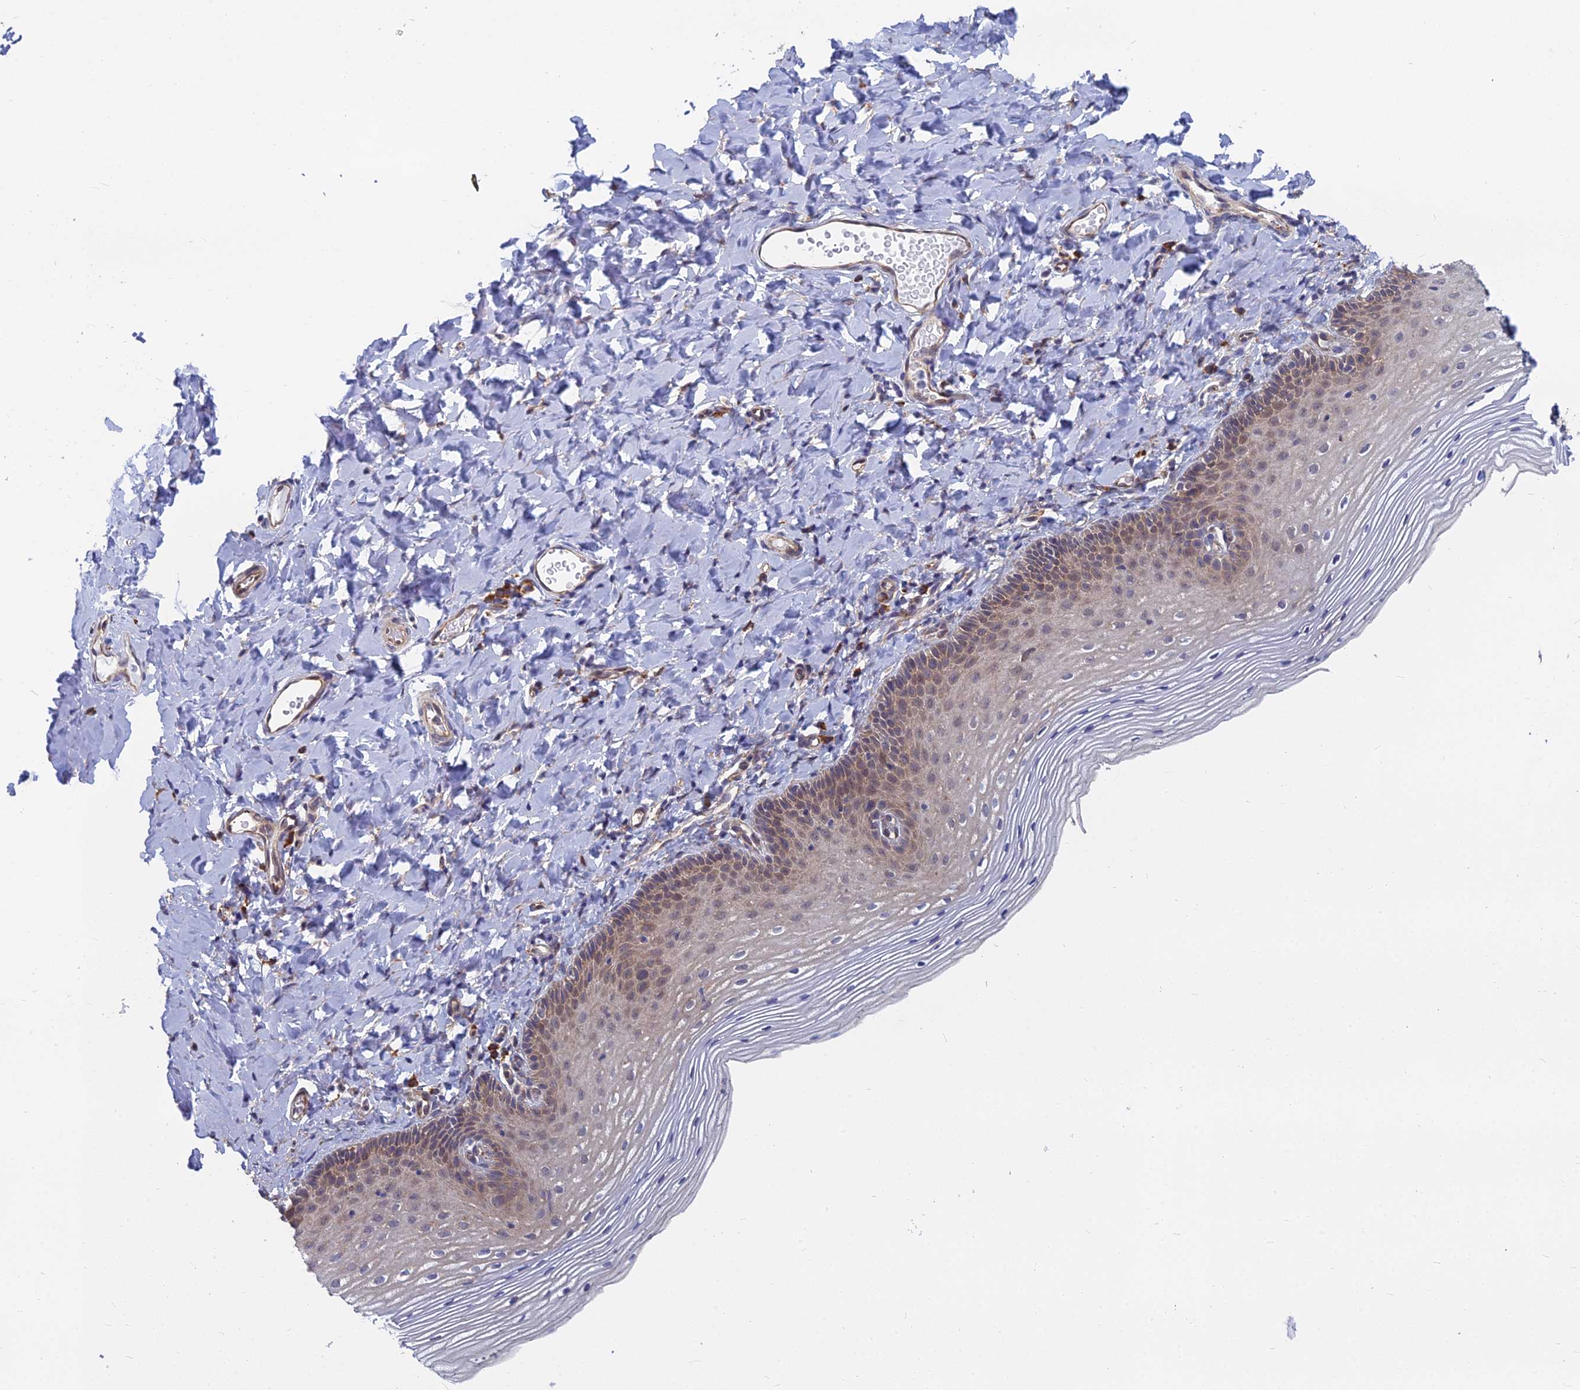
{"staining": {"intensity": "weak", "quantity": "25%-75%", "location": "cytoplasmic/membranous"}, "tissue": "vagina", "cell_type": "Squamous epithelial cells", "image_type": "normal", "snomed": [{"axis": "morphology", "description": "Normal tissue, NOS"}, {"axis": "topography", "description": "Vagina"}], "caption": "A low amount of weak cytoplasmic/membranous positivity is seen in approximately 25%-75% of squamous epithelial cells in benign vagina. Immunohistochemistry stains the protein of interest in brown and the nuclei are stained blue.", "gene": "KIAA1143", "patient": {"sex": "female", "age": 60}}